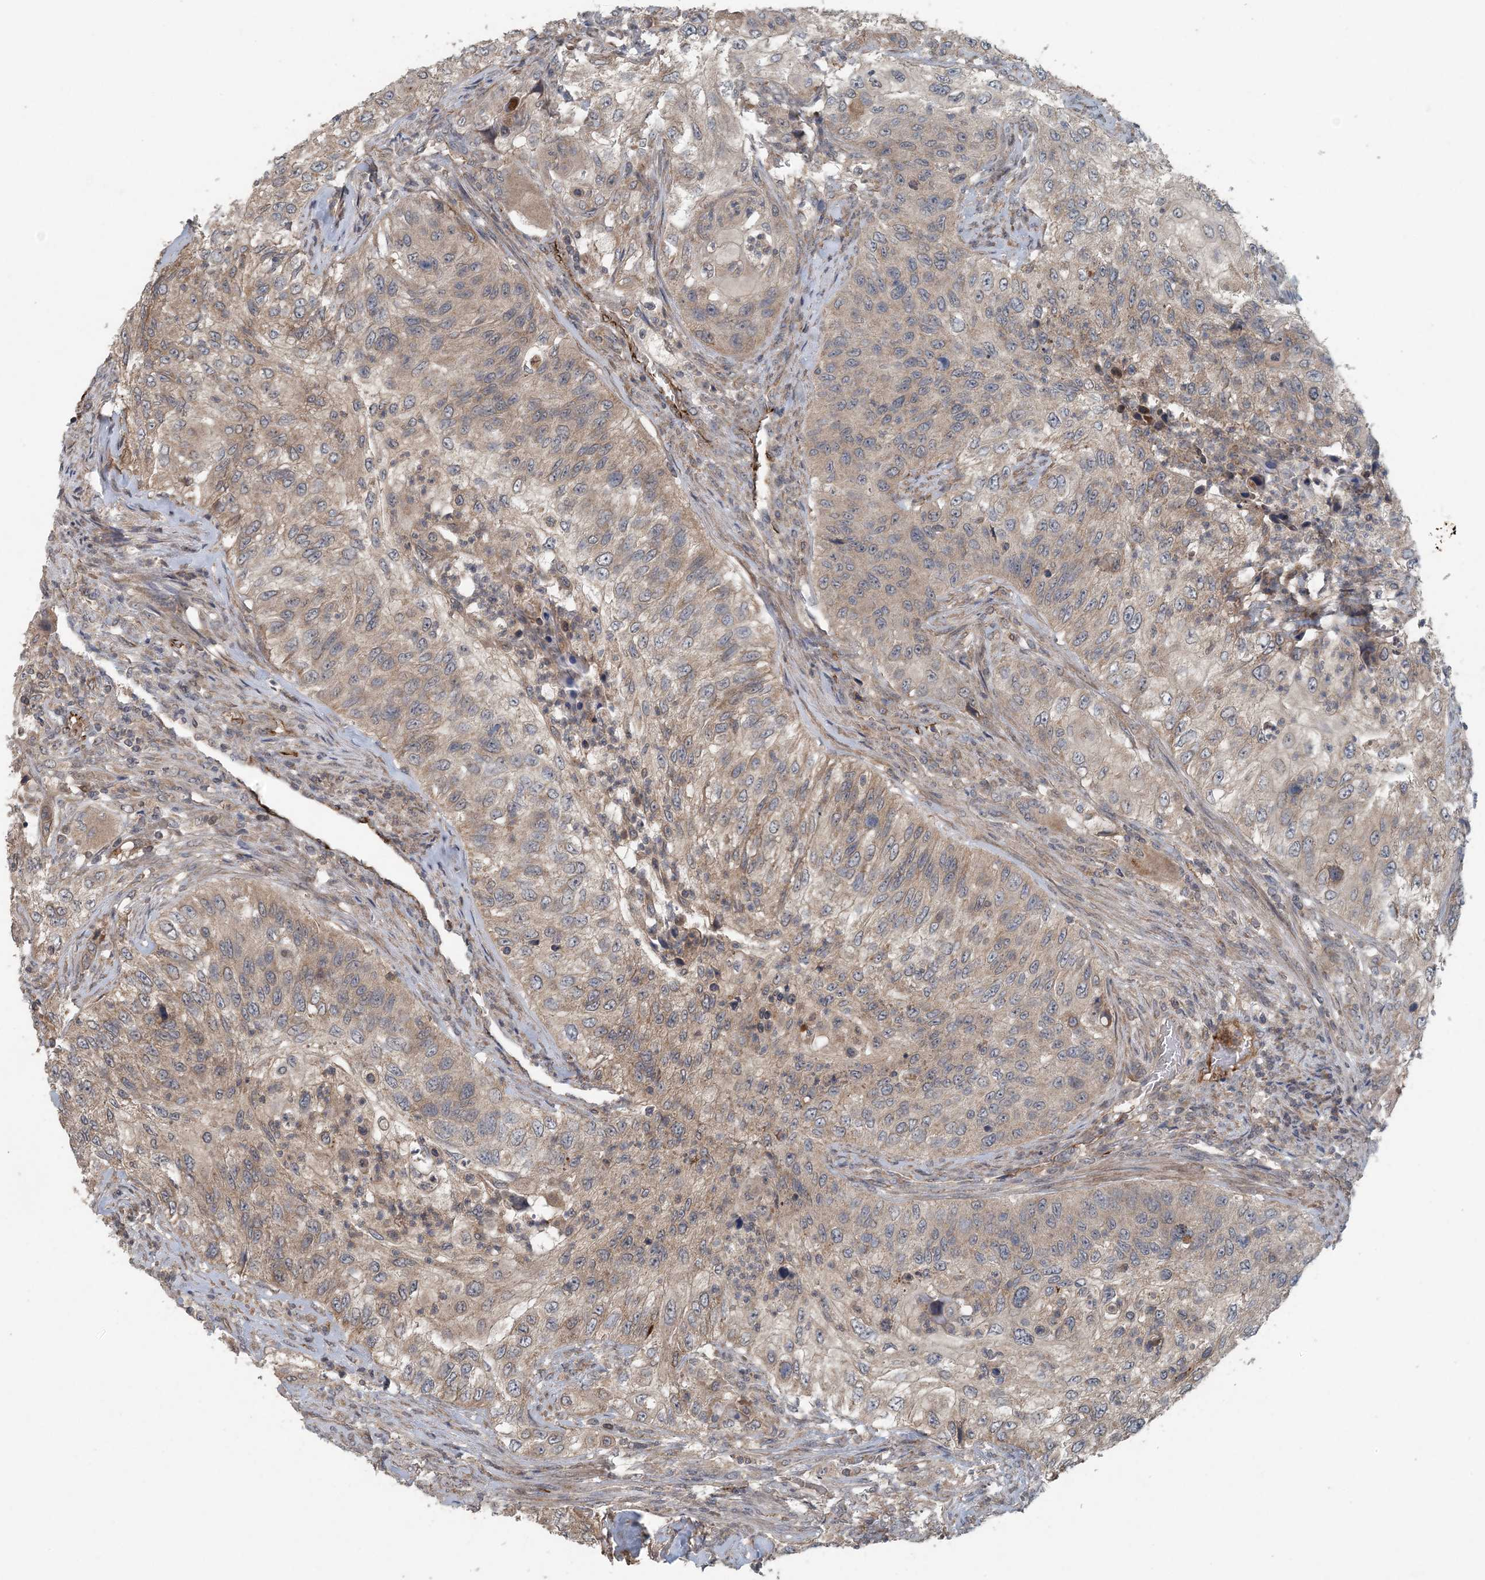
{"staining": {"intensity": "weak", "quantity": ">75%", "location": "cytoplasmic/membranous"}, "tissue": "urothelial cancer", "cell_type": "Tumor cells", "image_type": "cancer", "snomed": [{"axis": "morphology", "description": "Urothelial carcinoma, High grade"}, {"axis": "topography", "description": "Urinary bladder"}], "caption": "Protein expression by immunohistochemistry (IHC) exhibits weak cytoplasmic/membranous staining in approximately >75% of tumor cells in high-grade urothelial carcinoma. Ihc stains the protein in brown and the nuclei are stained blue.", "gene": "MYO9B", "patient": {"sex": "female", "age": 60}}